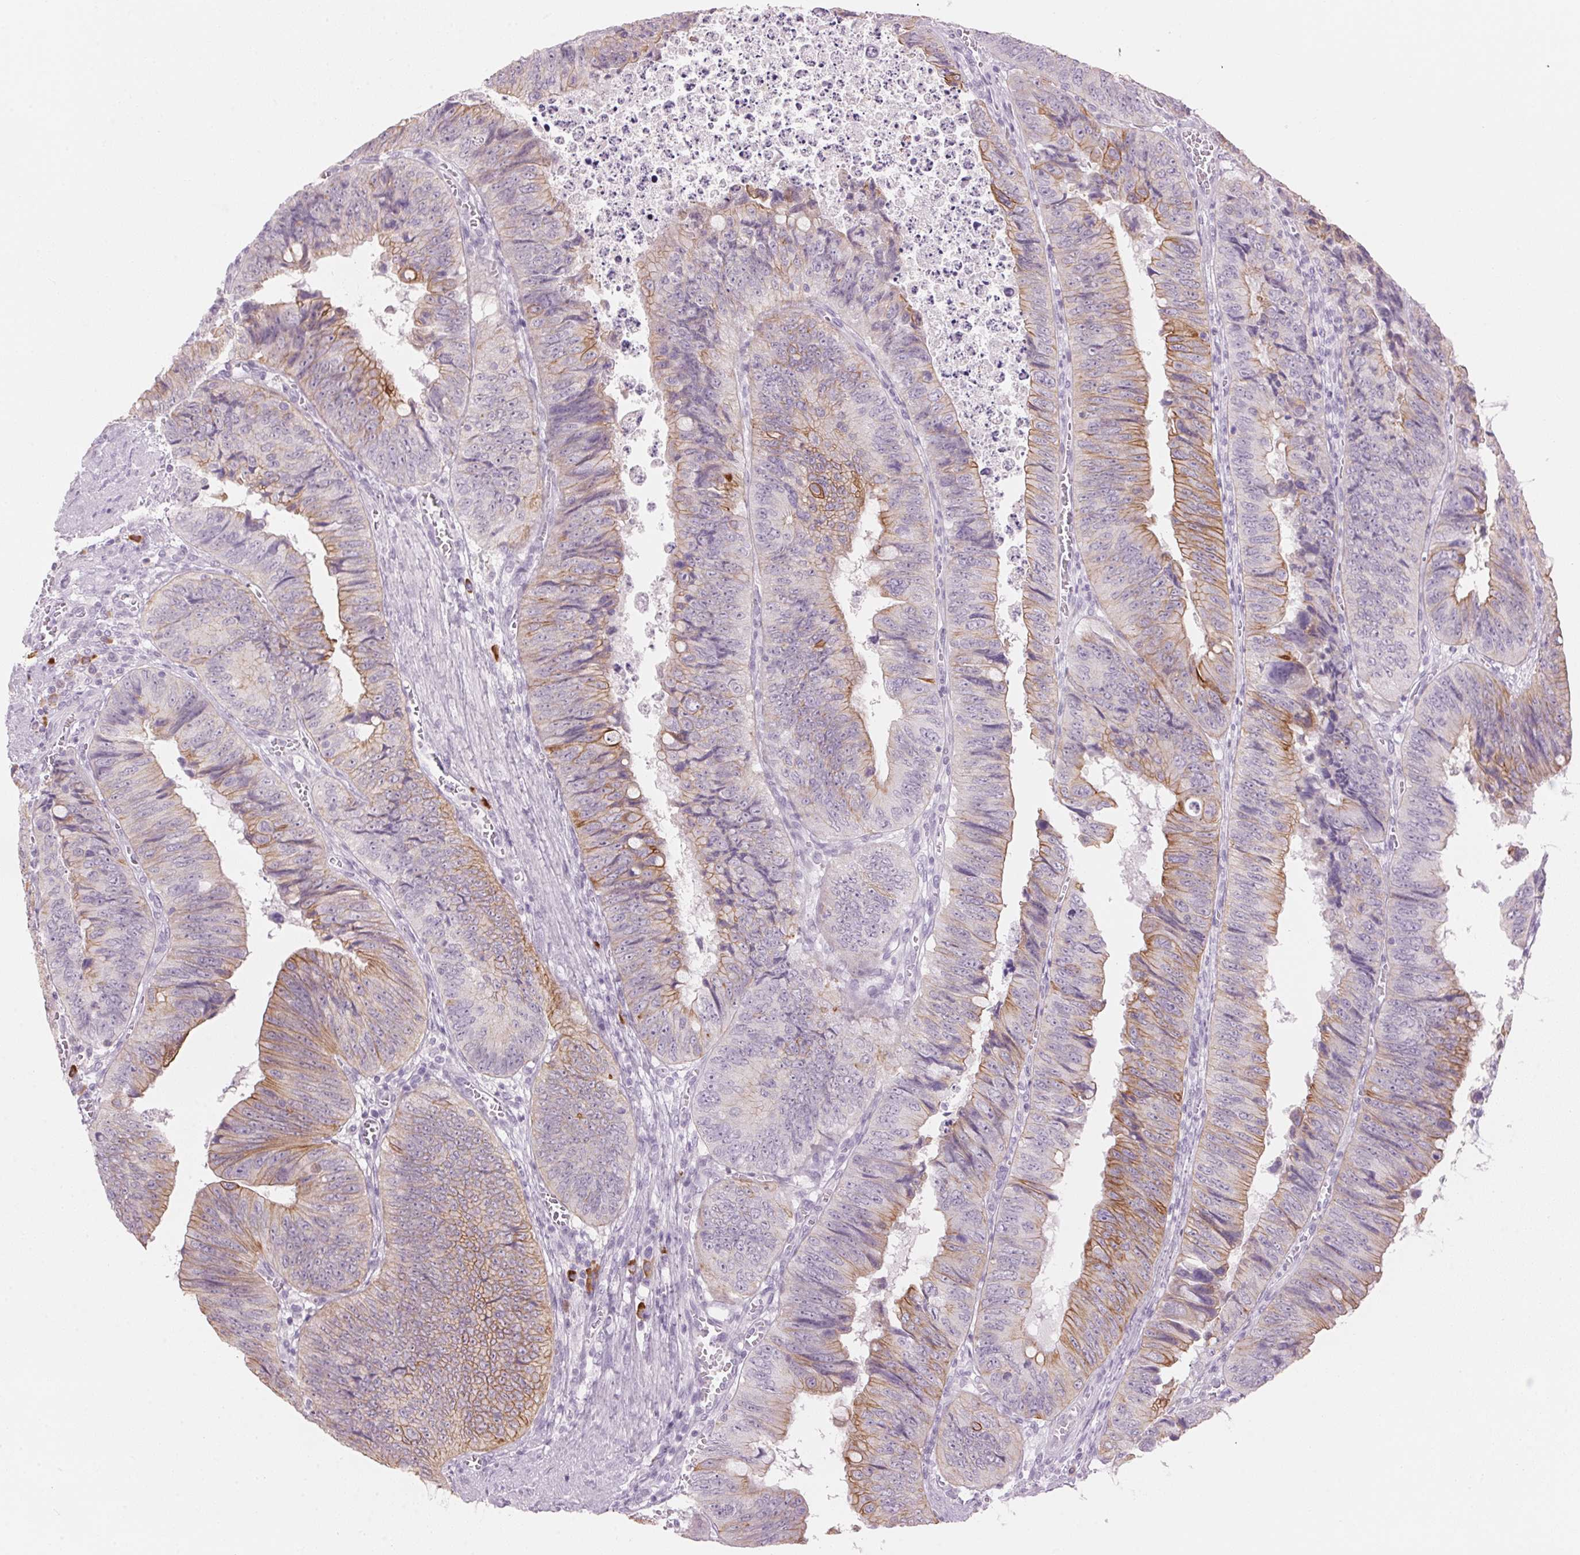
{"staining": {"intensity": "moderate", "quantity": "25%-75%", "location": "cytoplasmic/membranous"}, "tissue": "colorectal cancer", "cell_type": "Tumor cells", "image_type": "cancer", "snomed": [{"axis": "morphology", "description": "Adenocarcinoma, NOS"}, {"axis": "topography", "description": "Colon"}], "caption": "A medium amount of moderate cytoplasmic/membranous positivity is seen in approximately 25%-75% of tumor cells in colorectal cancer tissue. The staining was performed using DAB (3,3'-diaminobenzidine), with brown indicating positive protein expression. Nuclei are stained blue with hematoxylin.", "gene": "SCTR", "patient": {"sex": "female", "age": 84}}